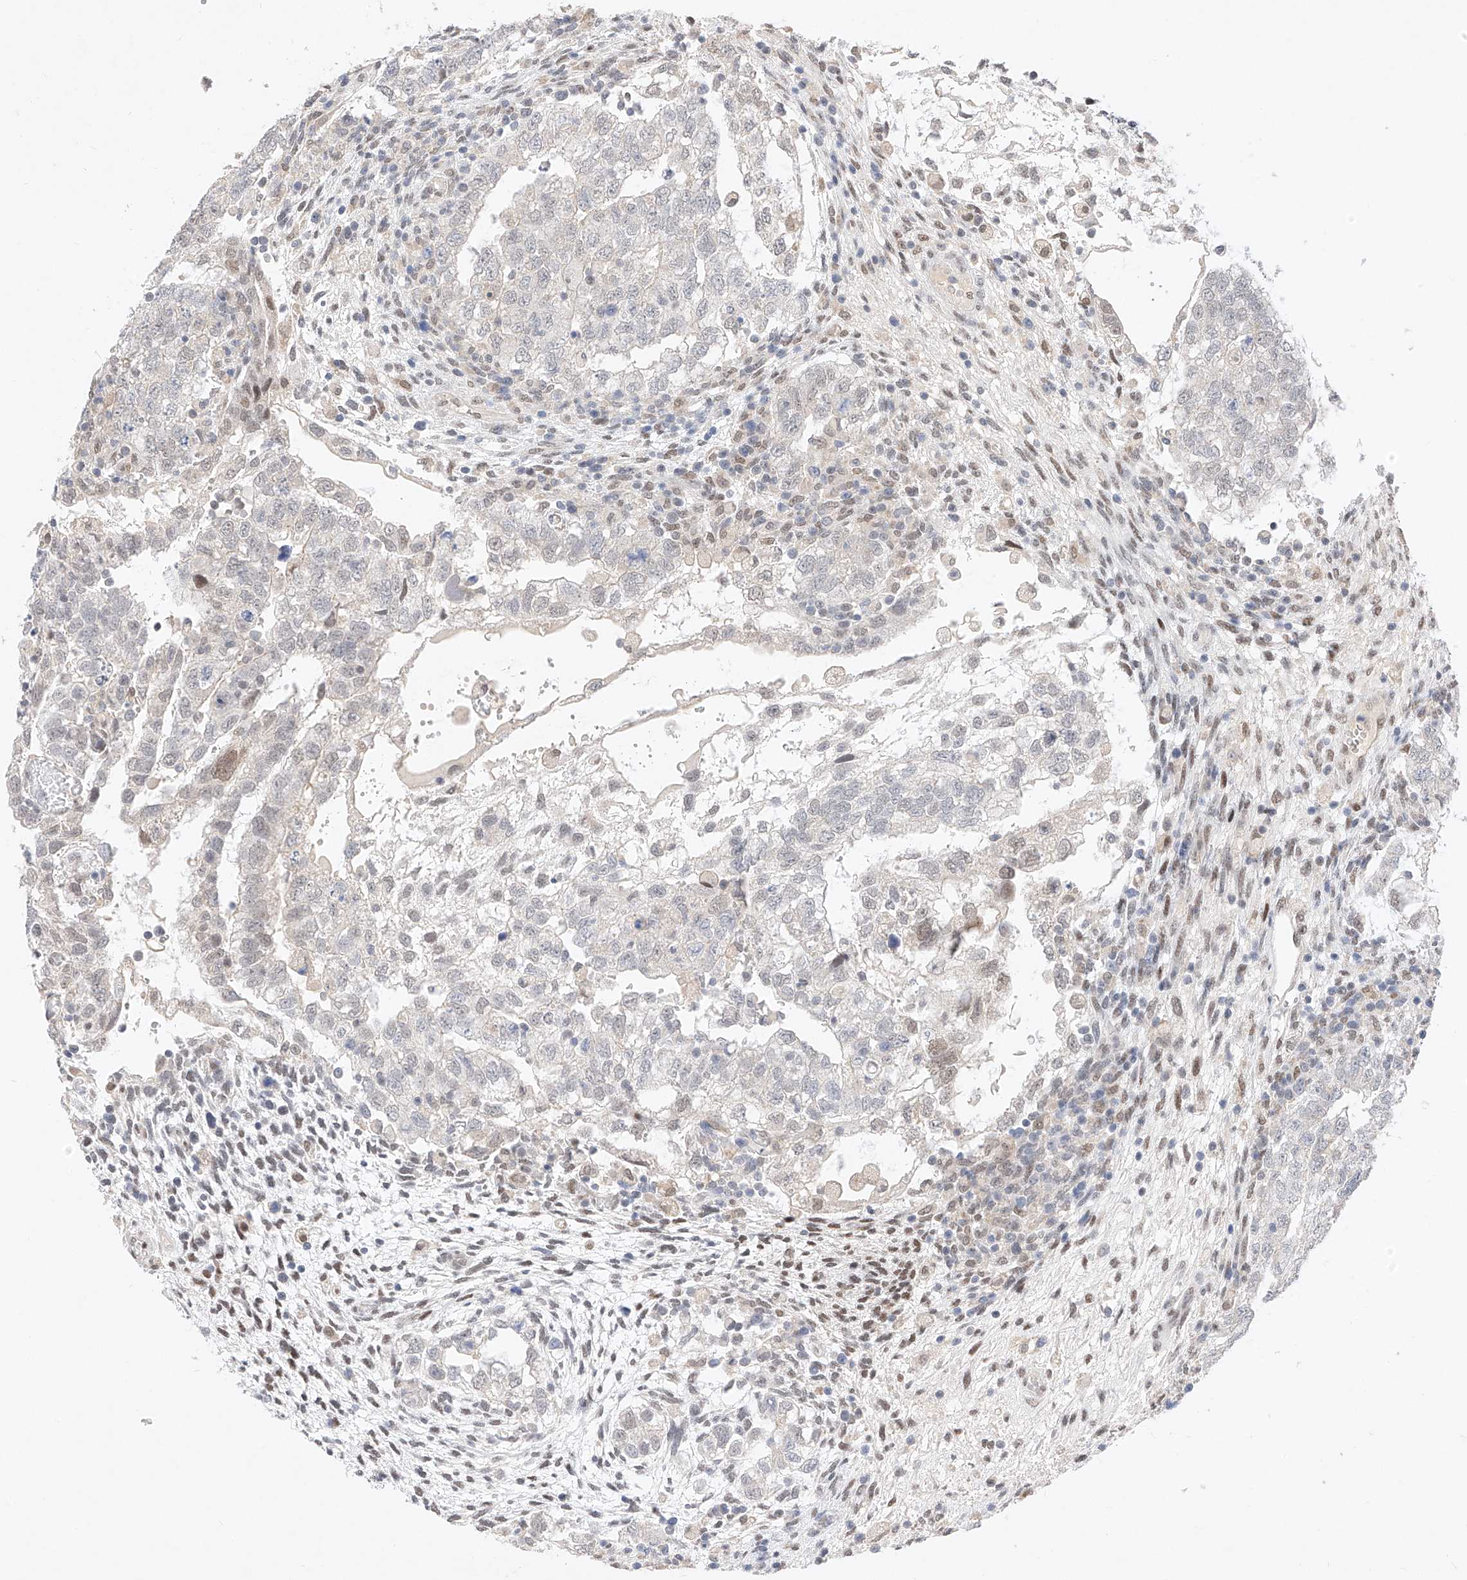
{"staining": {"intensity": "weak", "quantity": "<25%", "location": "nuclear"}, "tissue": "testis cancer", "cell_type": "Tumor cells", "image_type": "cancer", "snomed": [{"axis": "morphology", "description": "Carcinoma, Embryonal, NOS"}, {"axis": "topography", "description": "Testis"}], "caption": "This is a histopathology image of immunohistochemistry (IHC) staining of testis embryonal carcinoma, which shows no expression in tumor cells. (Stains: DAB immunohistochemistry (IHC) with hematoxylin counter stain, Microscopy: brightfield microscopy at high magnification).", "gene": "KCNJ1", "patient": {"sex": "male", "age": 37}}